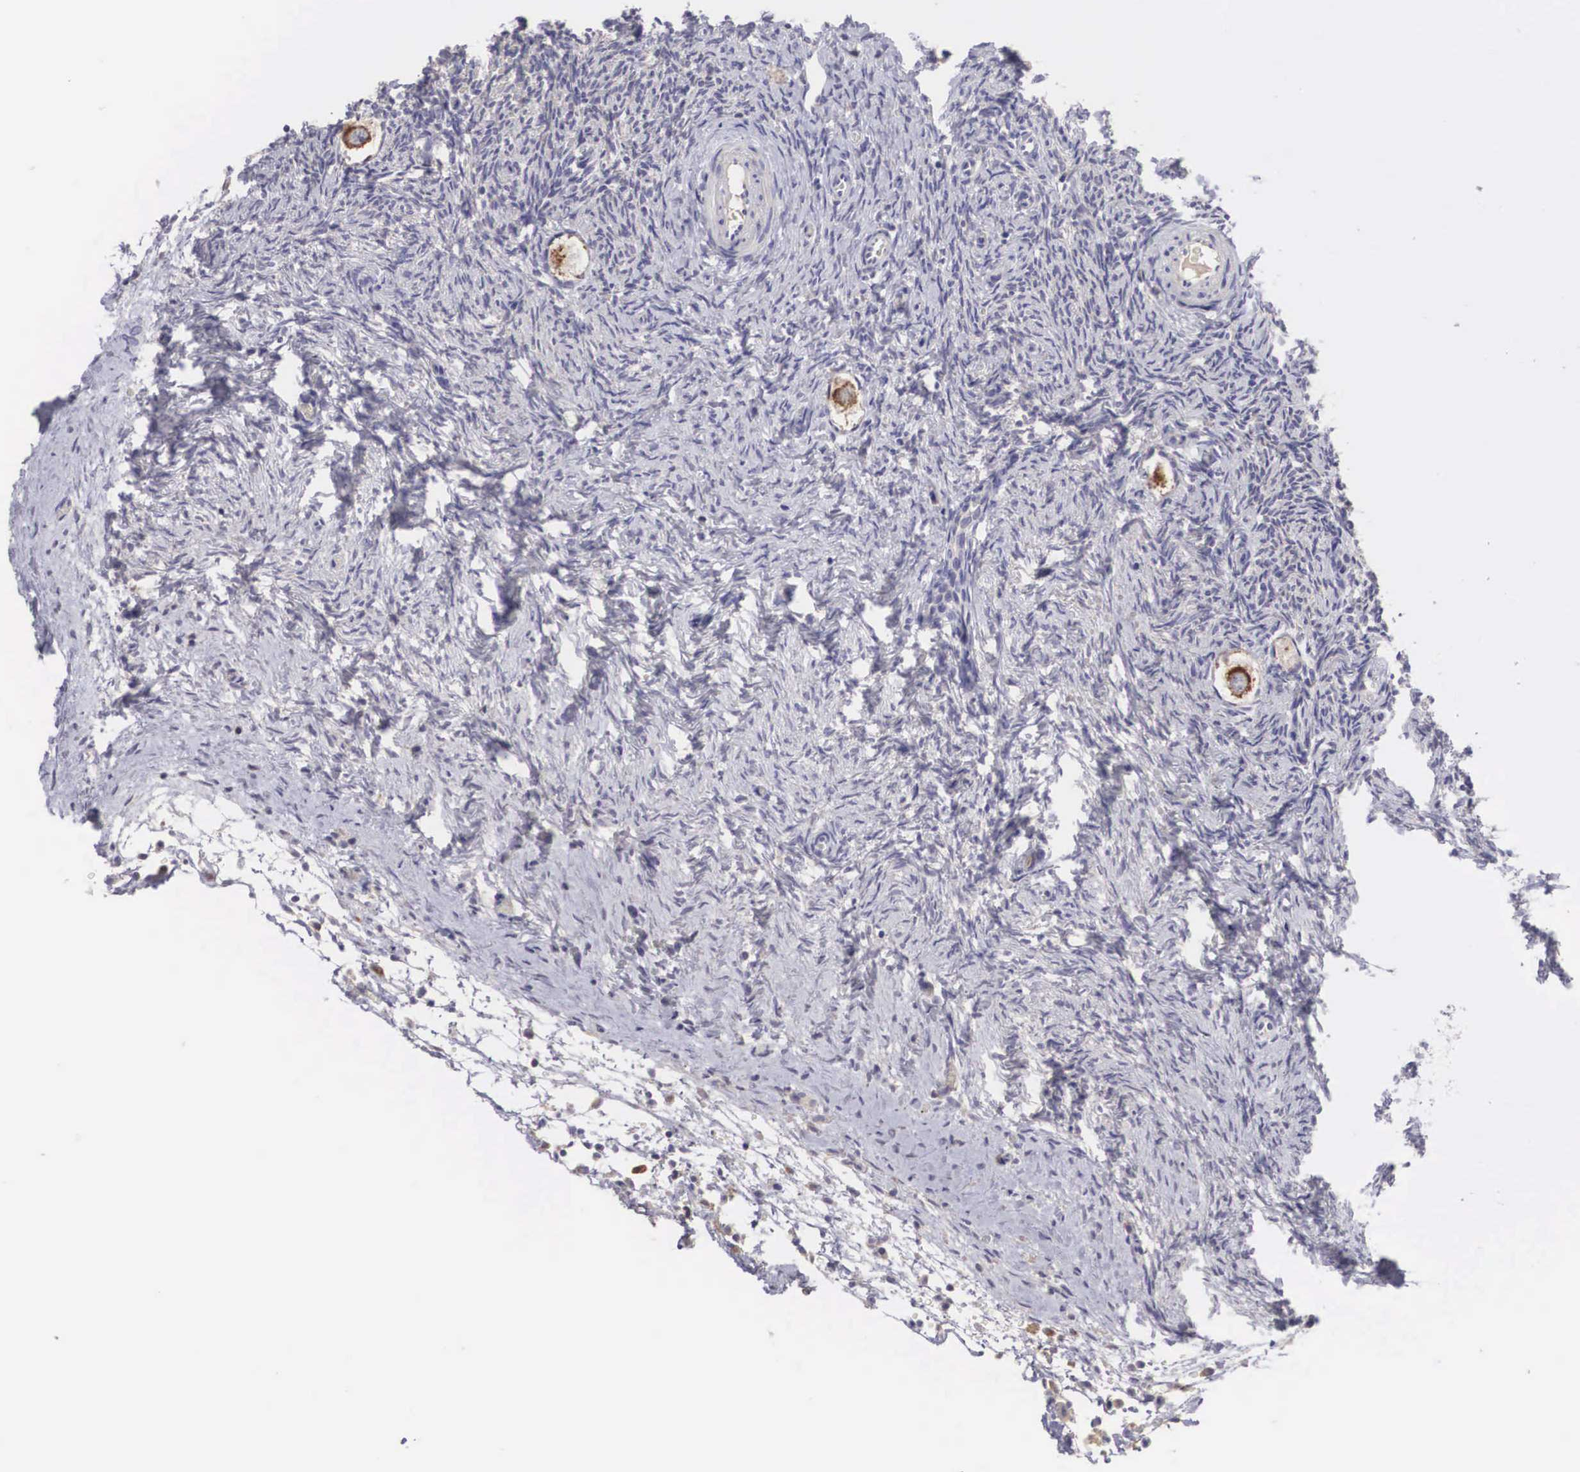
{"staining": {"intensity": "negative", "quantity": "none", "location": "none"}, "tissue": "ovary", "cell_type": "Ovarian stroma cells", "image_type": "normal", "snomed": [{"axis": "morphology", "description": "Normal tissue, NOS"}, {"axis": "topography", "description": "Ovary"}], "caption": "High power microscopy photomicrograph of an immunohistochemistry (IHC) histopathology image of normal ovary, revealing no significant expression in ovarian stroma cells.", "gene": "NREP", "patient": {"sex": "female", "age": 32}}